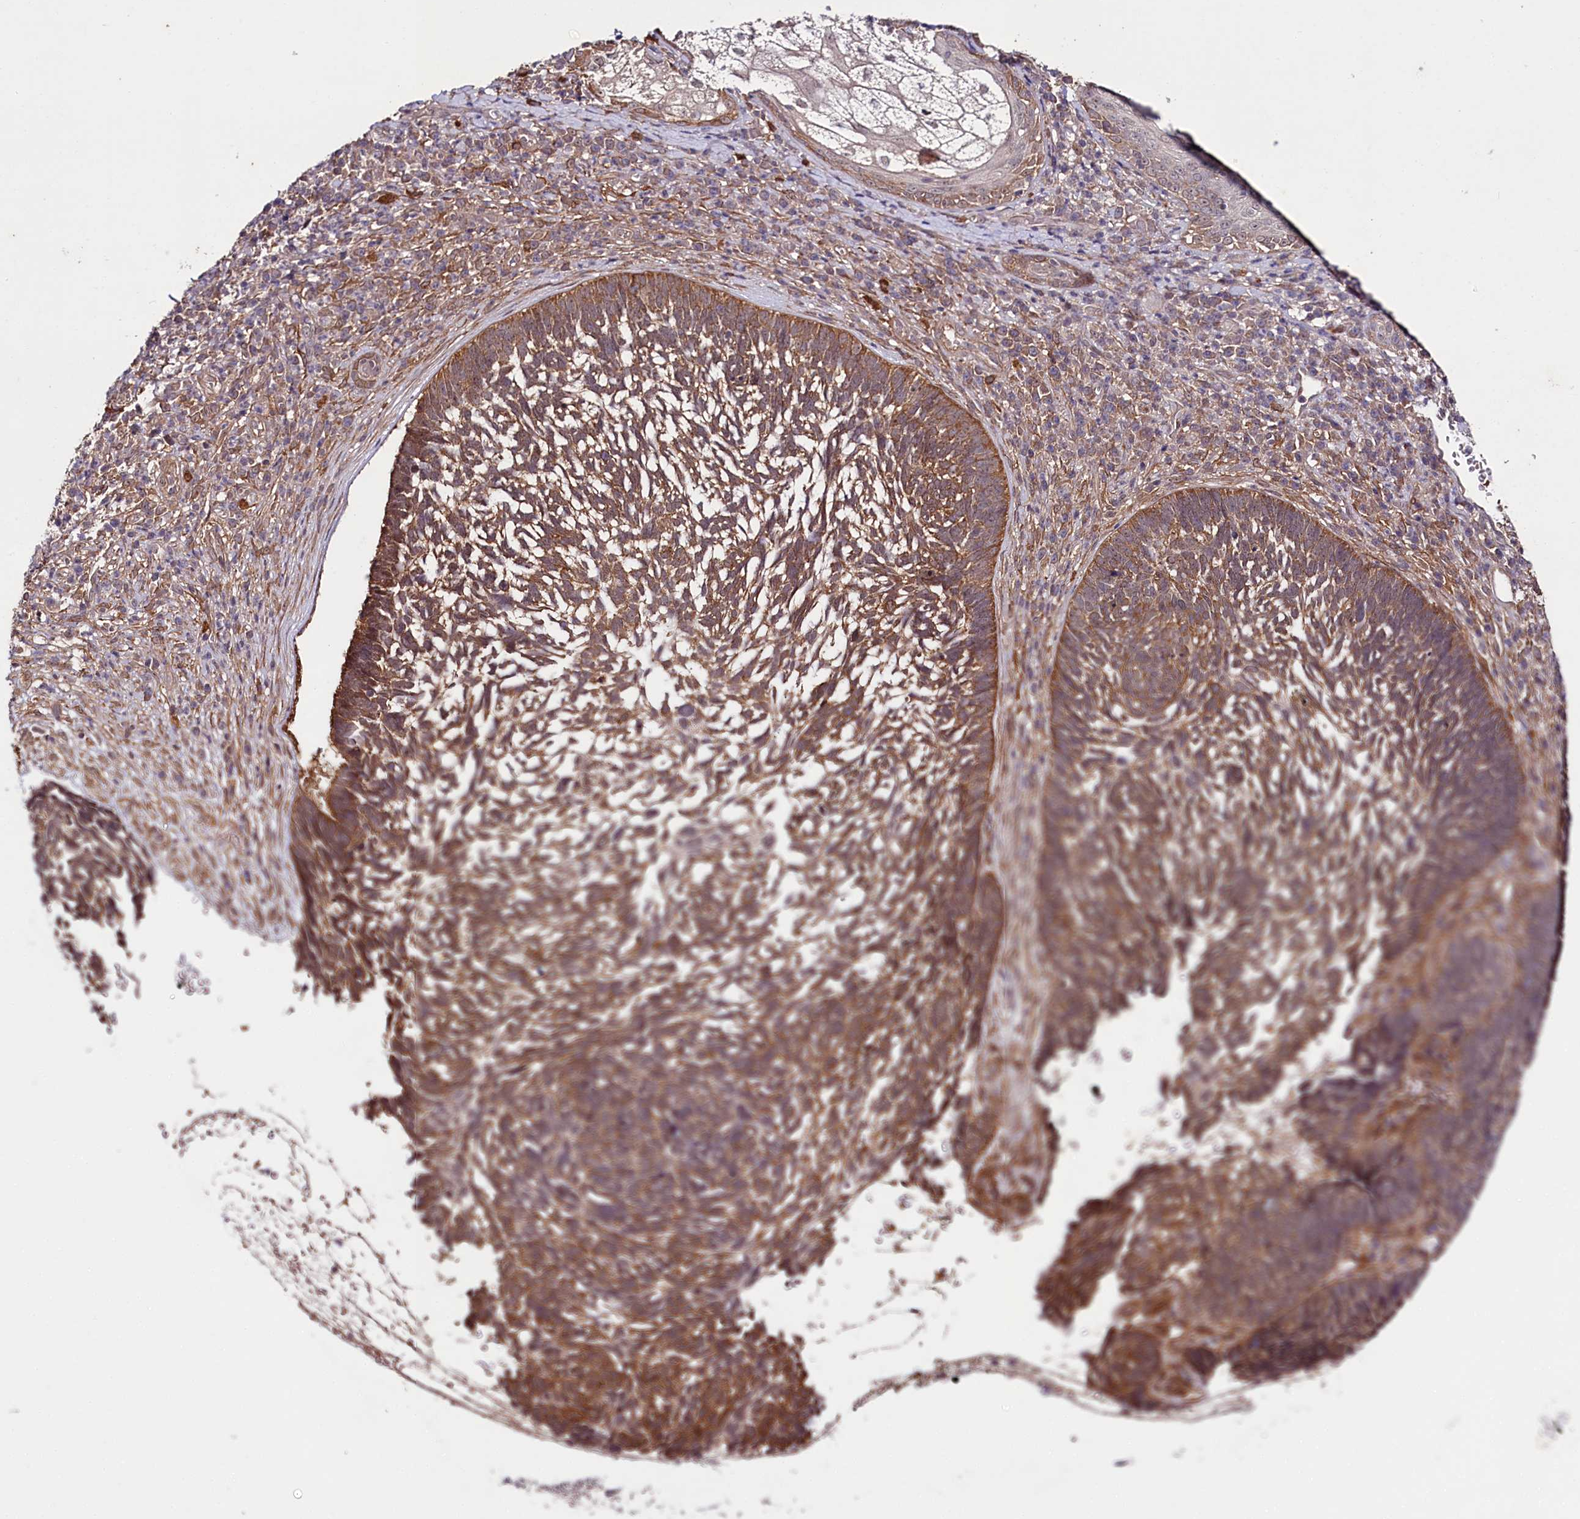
{"staining": {"intensity": "moderate", "quantity": ">75%", "location": "cytoplasmic/membranous"}, "tissue": "skin cancer", "cell_type": "Tumor cells", "image_type": "cancer", "snomed": [{"axis": "morphology", "description": "Basal cell carcinoma"}, {"axis": "topography", "description": "Skin"}], "caption": "An immunohistochemistry photomicrograph of neoplastic tissue is shown. Protein staining in brown labels moderate cytoplasmic/membranous positivity in skin cancer within tumor cells.", "gene": "PHLDB1", "patient": {"sex": "male", "age": 88}}